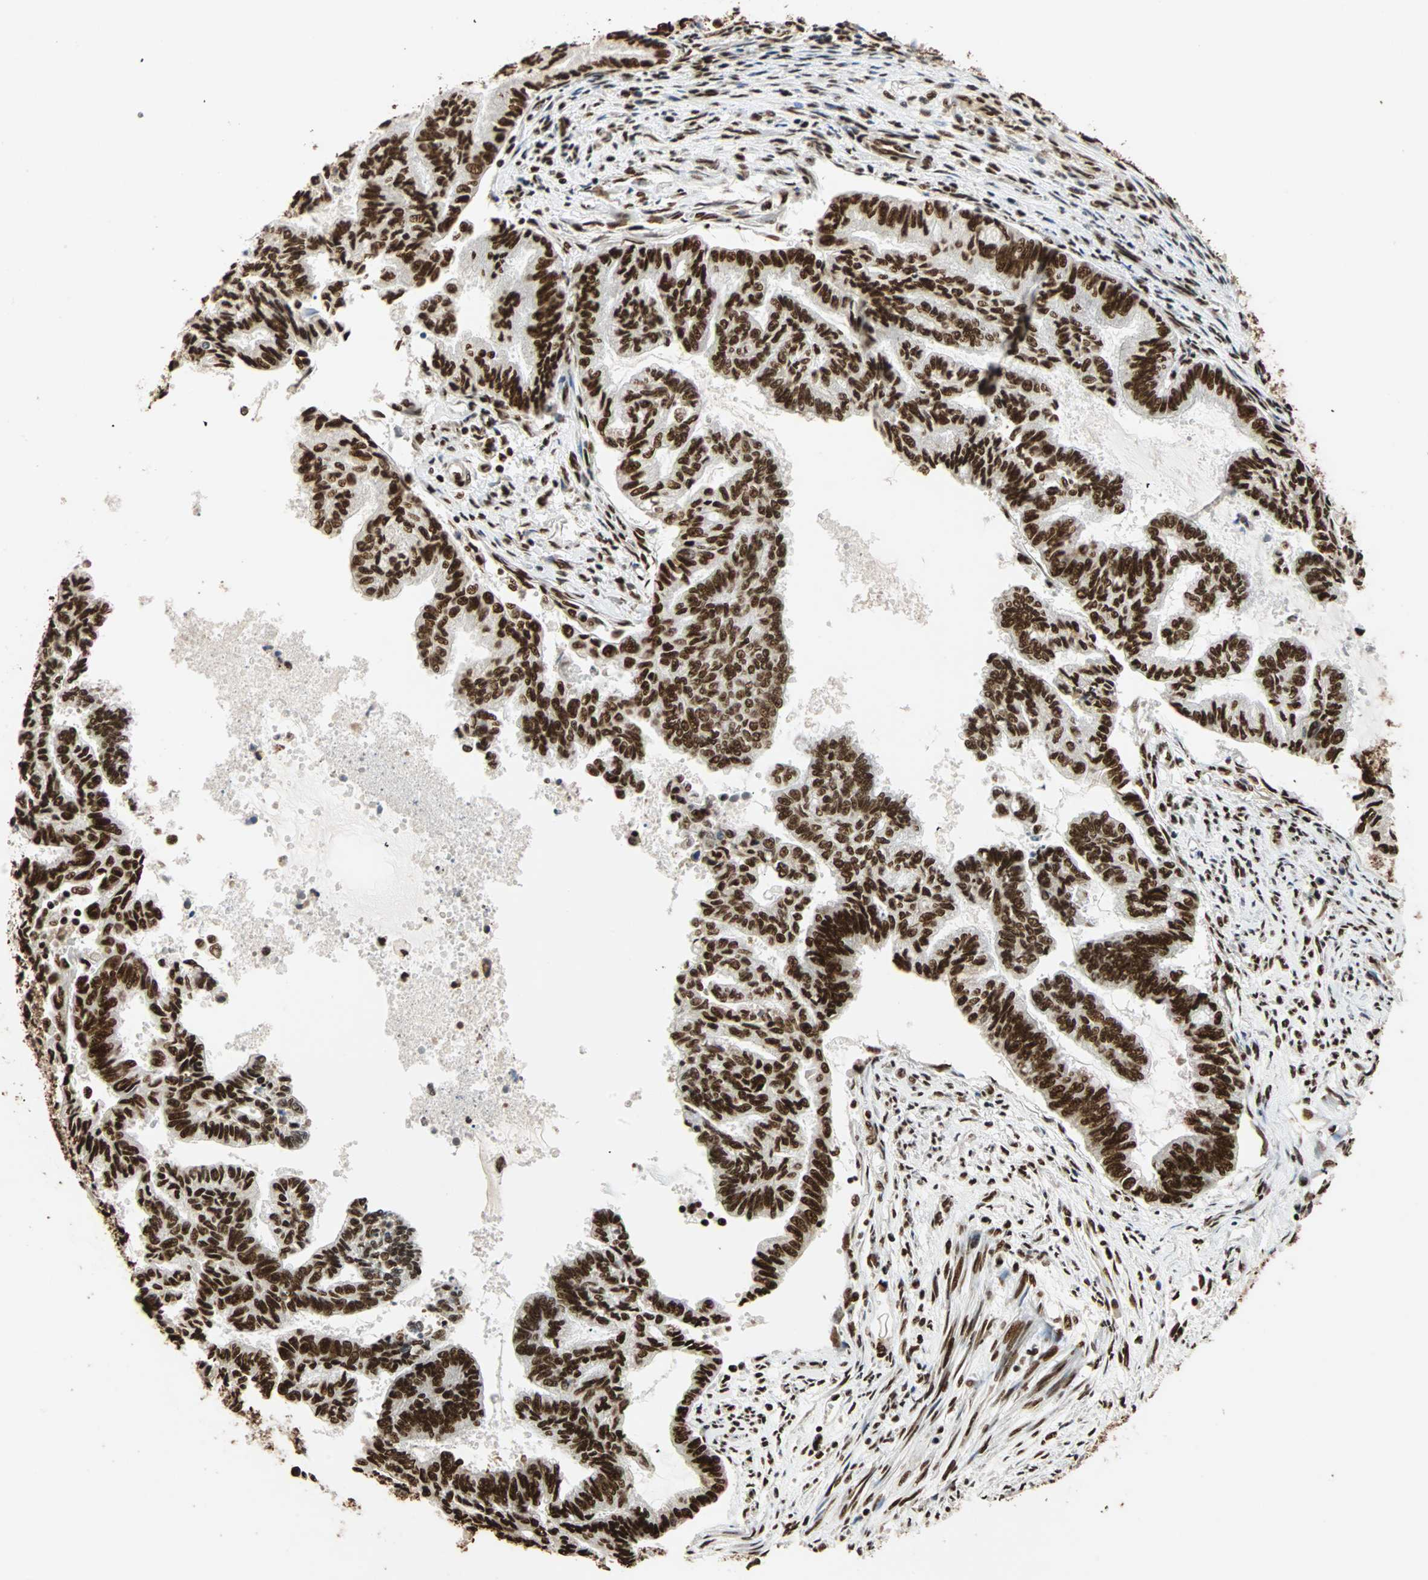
{"staining": {"intensity": "strong", "quantity": ">75%", "location": "nuclear"}, "tissue": "endometrial cancer", "cell_type": "Tumor cells", "image_type": "cancer", "snomed": [{"axis": "morphology", "description": "Adenocarcinoma, NOS"}, {"axis": "topography", "description": "Endometrium"}], "caption": "Immunohistochemical staining of endometrial adenocarcinoma shows strong nuclear protein positivity in approximately >75% of tumor cells. The protein of interest is stained brown, and the nuclei are stained in blue (DAB IHC with brightfield microscopy, high magnification).", "gene": "ILF2", "patient": {"sex": "female", "age": 86}}